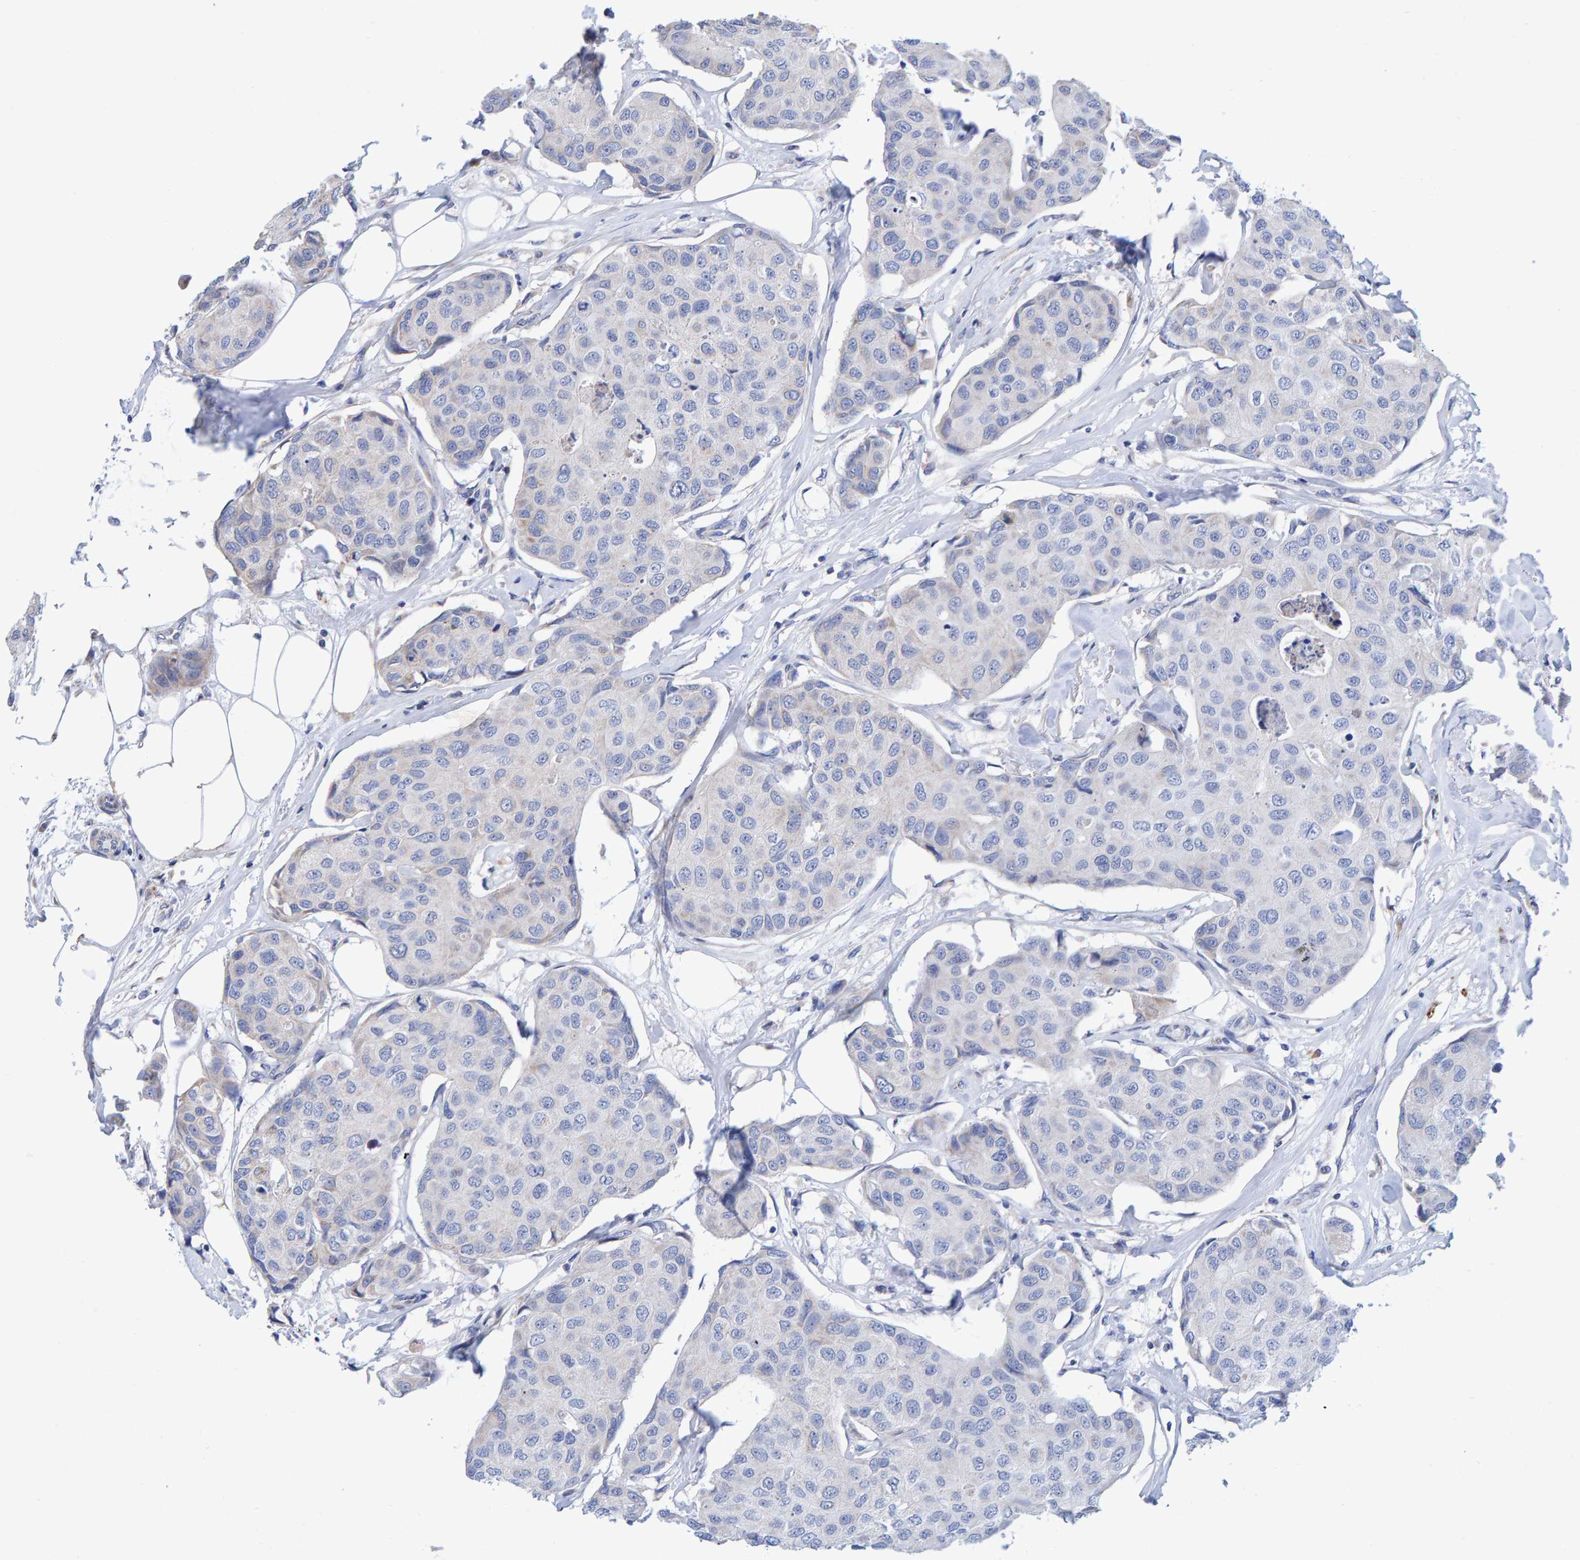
{"staining": {"intensity": "negative", "quantity": "none", "location": "none"}, "tissue": "breast cancer", "cell_type": "Tumor cells", "image_type": "cancer", "snomed": [{"axis": "morphology", "description": "Duct carcinoma"}, {"axis": "topography", "description": "Breast"}], "caption": "Tumor cells show no significant positivity in infiltrating ductal carcinoma (breast).", "gene": "EFR3A", "patient": {"sex": "female", "age": 80}}